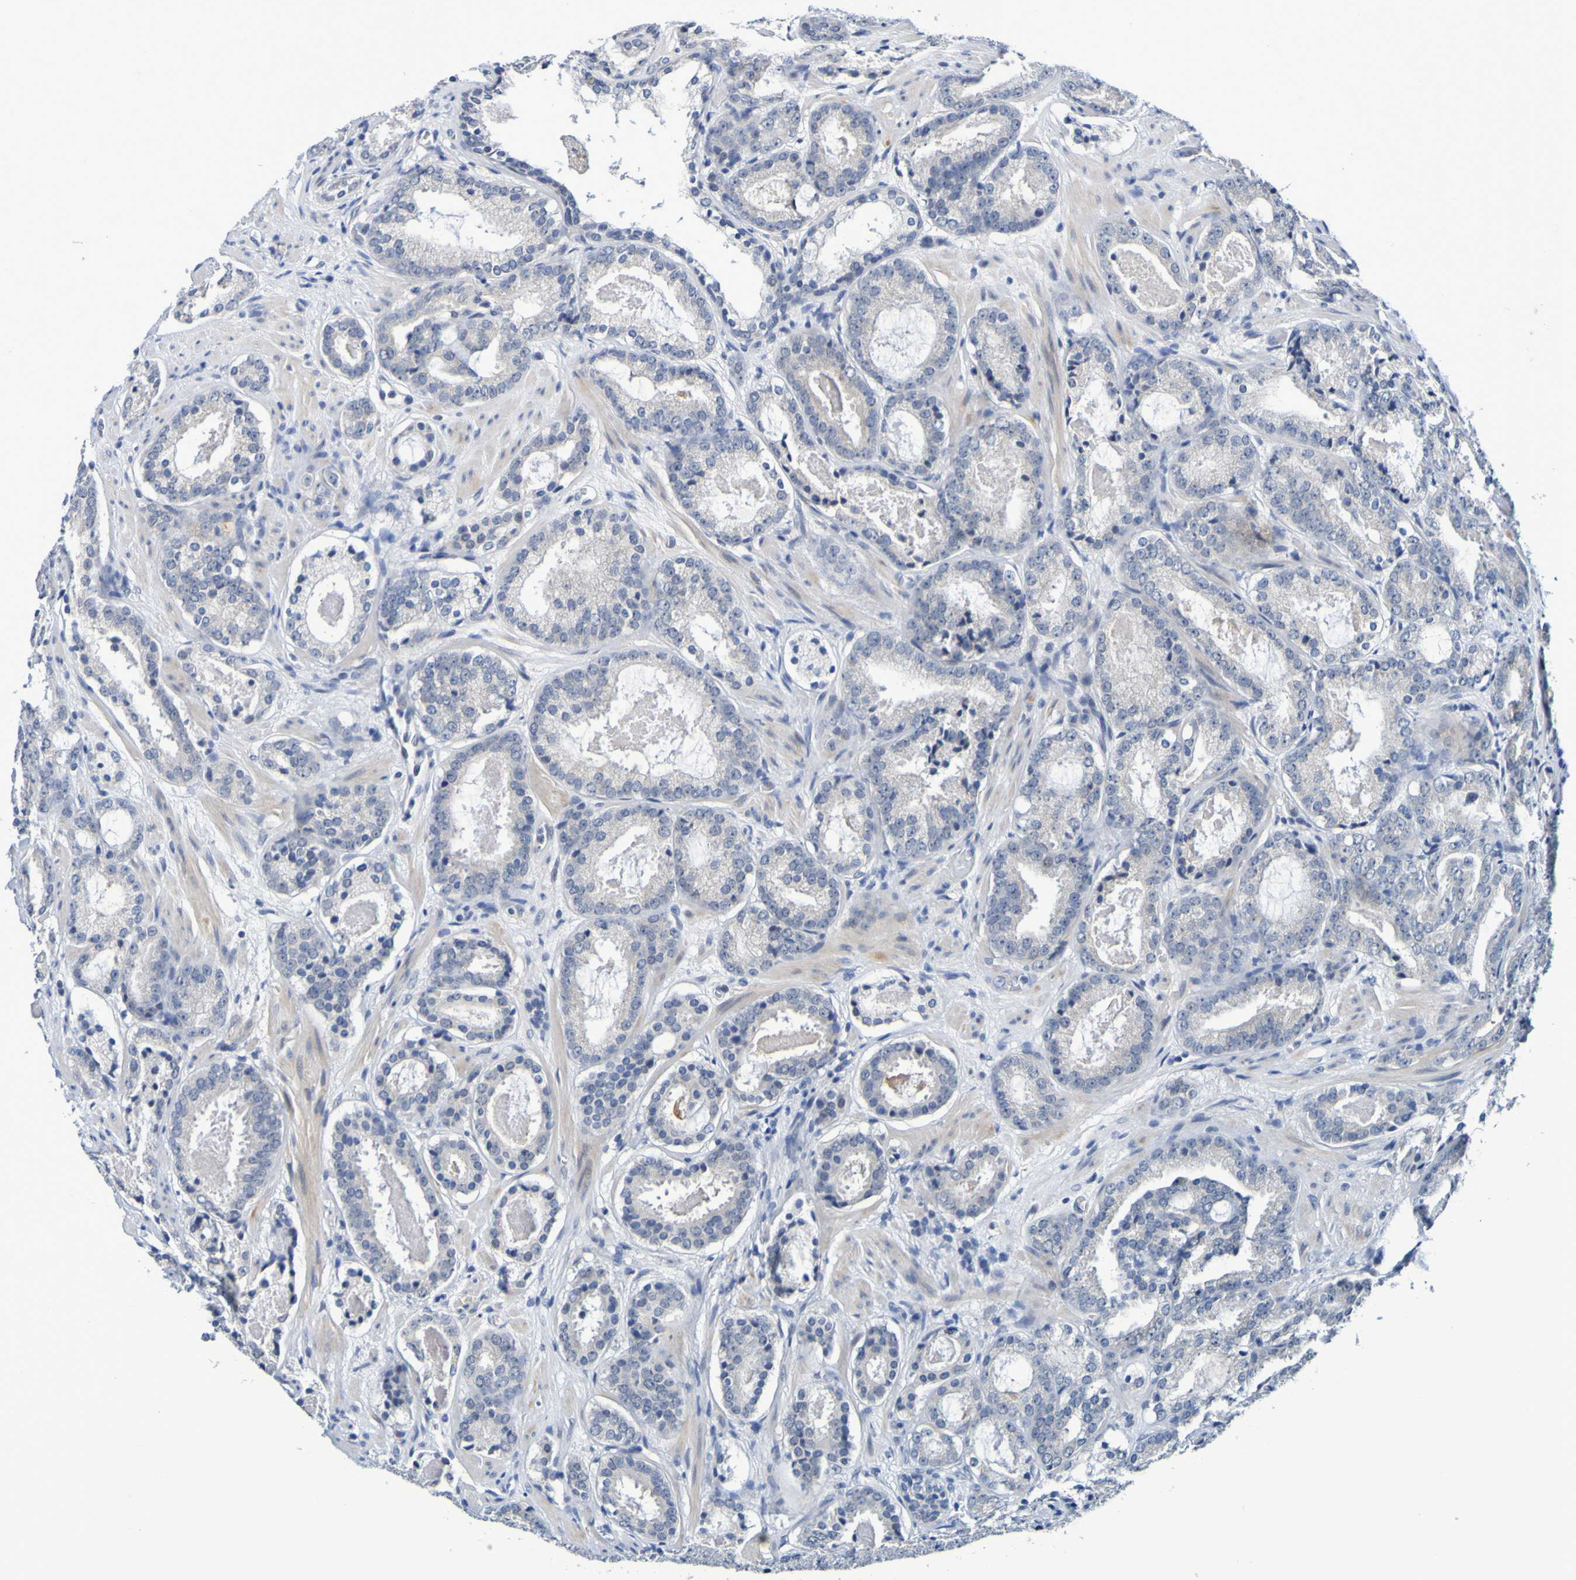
{"staining": {"intensity": "negative", "quantity": "none", "location": "none"}, "tissue": "prostate cancer", "cell_type": "Tumor cells", "image_type": "cancer", "snomed": [{"axis": "morphology", "description": "Adenocarcinoma, Low grade"}, {"axis": "topography", "description": "Prostate"}], "caption": "There is no significant staining in tumor cells of prostate adenocarcinoma (low-grade).", "gene": "VMA21", "patient": {"sex": "male", "age": 69}}